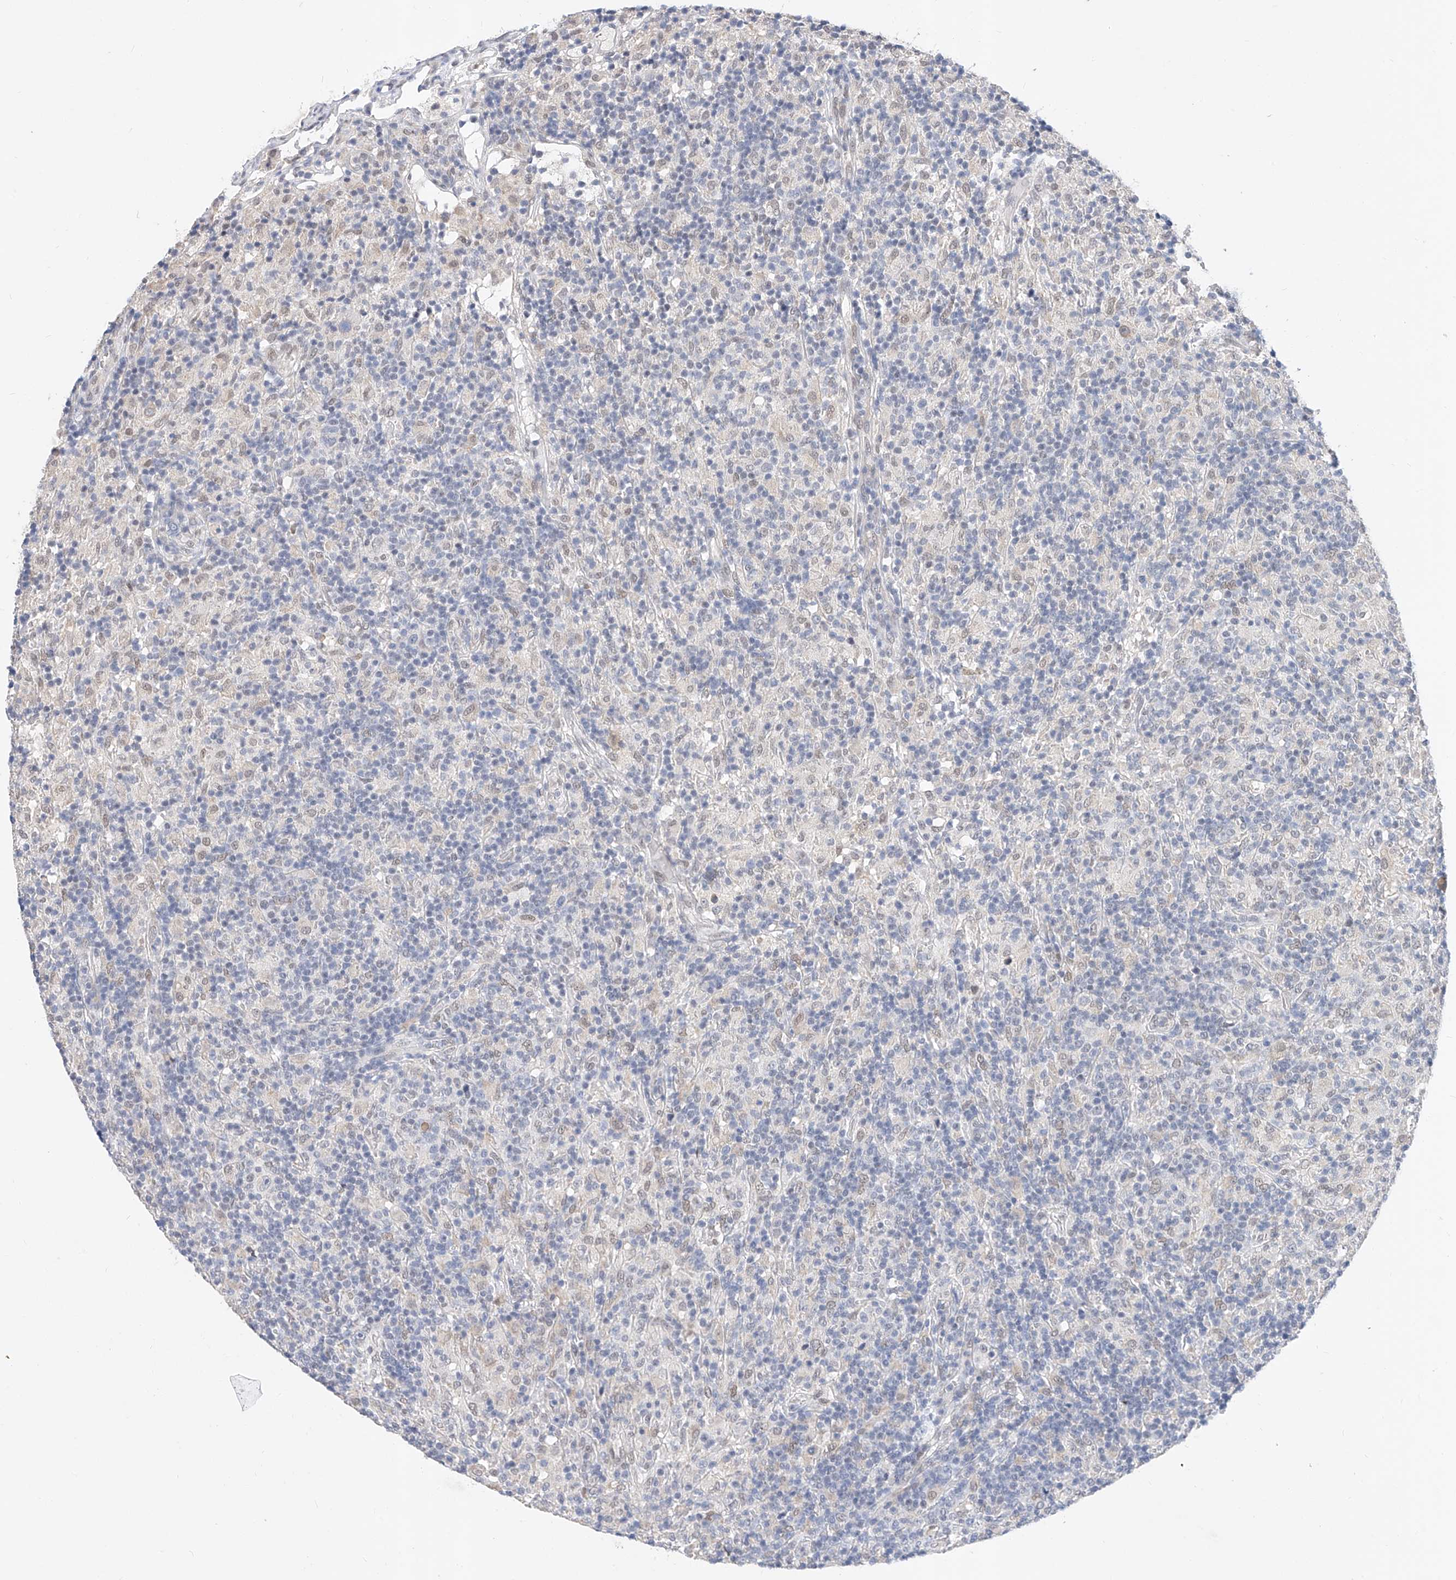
{"staining": {"intensity": "negative", "quantity": "none", "location": "none"}, "tissue": "lymphoma", "cell_type": "Tumor cells", "image_type": "cancer", "snomed": [{"axis": "morphology", "description": "Hodgkin's disease, NOS"}, {"axis": "topography", "description": "Lymph node"}], "caption": "Tumor cells are negative for brown protein staining in Hodgkin's disease. The staining is performed using DAB brown chromogen with nuclei counter-stained in using hematoxylin.", "gene": "KCNJ1", "patient": {"sex": "male", "age": 70}}